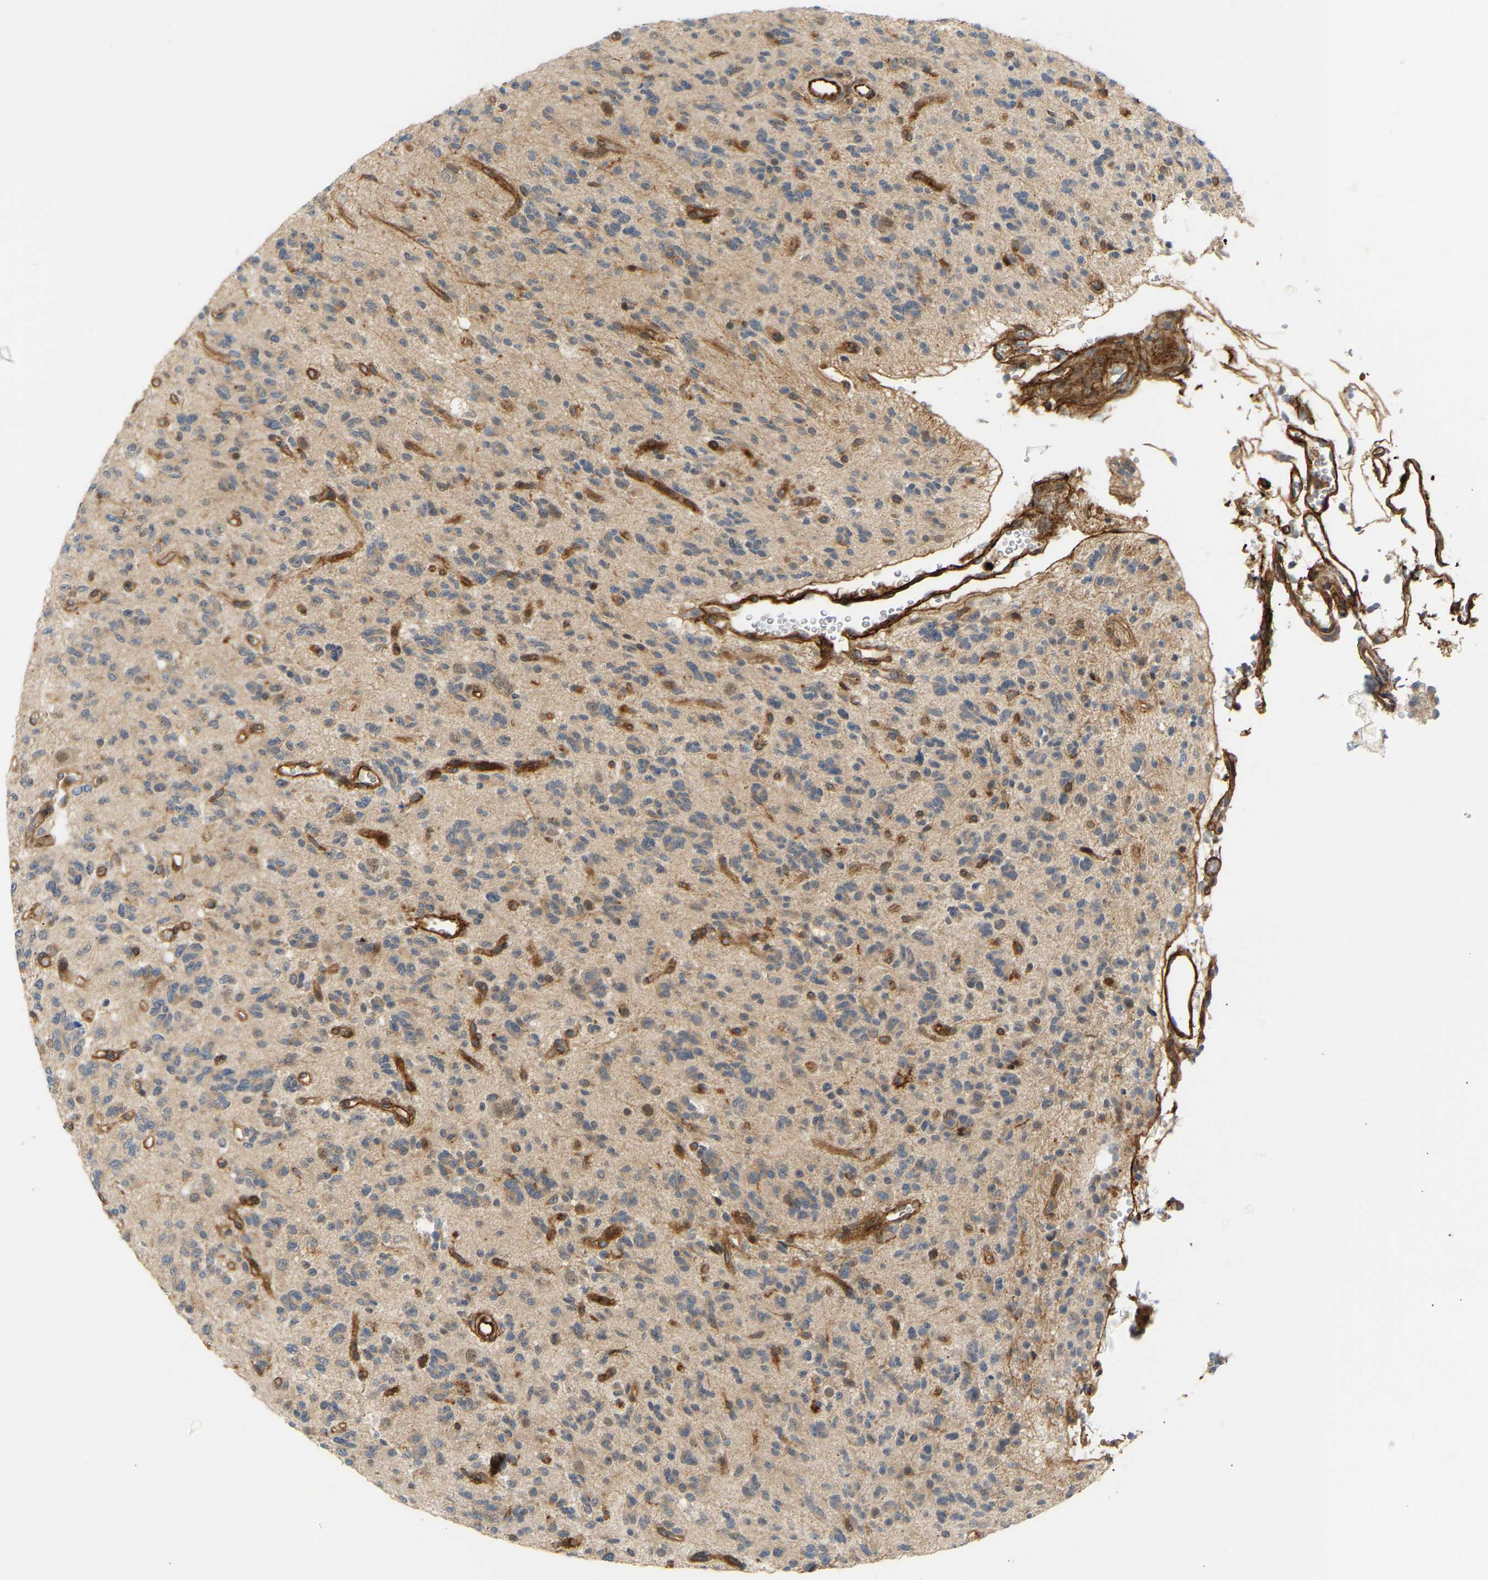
{"staining": {"intensity": "moderate", "quantity": "<25%", "location": "cytoplasmic/membranous"}, "tissue": "glioma", "cell_type": "Tumor cells", "image_type": "cancer", "snomed": [{"axis": "morphology", "description": "Glioma, malignant, Low grade"}, {"axis": "topography", "description": "Brain"}], "caption": "The micrograph reveals a brown stain indicating the presence of a protein in the cytoplasmic/membranous of tumor cells in glioma. Using DAB (brown) and hematoxylin (blue) stains, captured at high magnification using brightfield microscopy.", "gene": "PLCG2", "patient": {"sex": "male", "age": 38}}